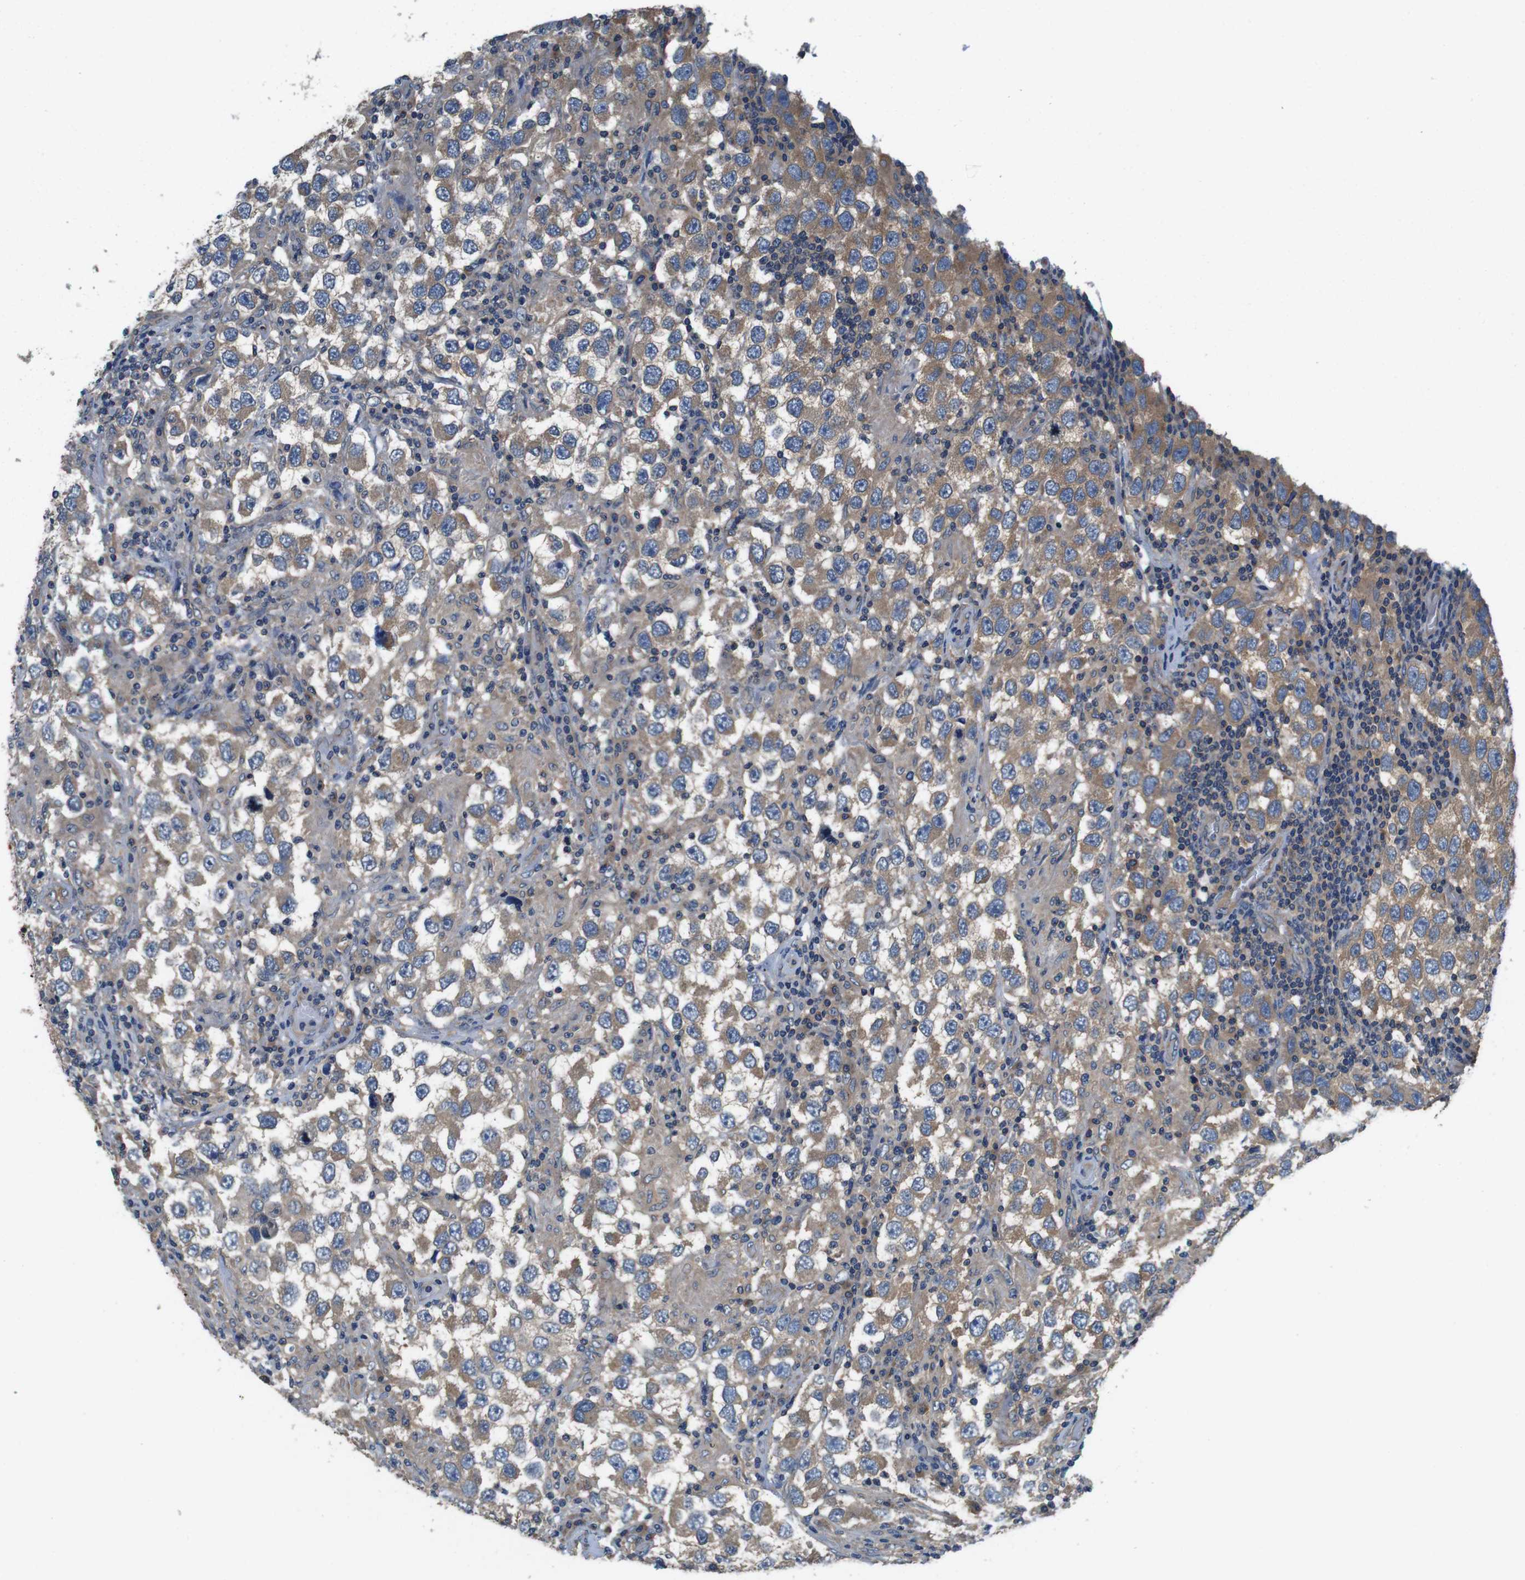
{"staining": {"intensity": "weak", "quantity": ">75%", "location": "cytoplasmic/membranous"}, "tissue": "testis cancer", "cell_type": "Tumor cells", "image_type": "cancer", "snomed": [{"axis": "morphology", "description": "Carcinoma, Embryonal, NOS"}, {"axis": "topography", "description": "Testis"}], "caption": "A brown stain highlights weak cytoplasmic/membranous expression of a protein in testis cancer tumor cells.", "gene": "DCTN1", "patient": {"sex": "male", "age": 21}}